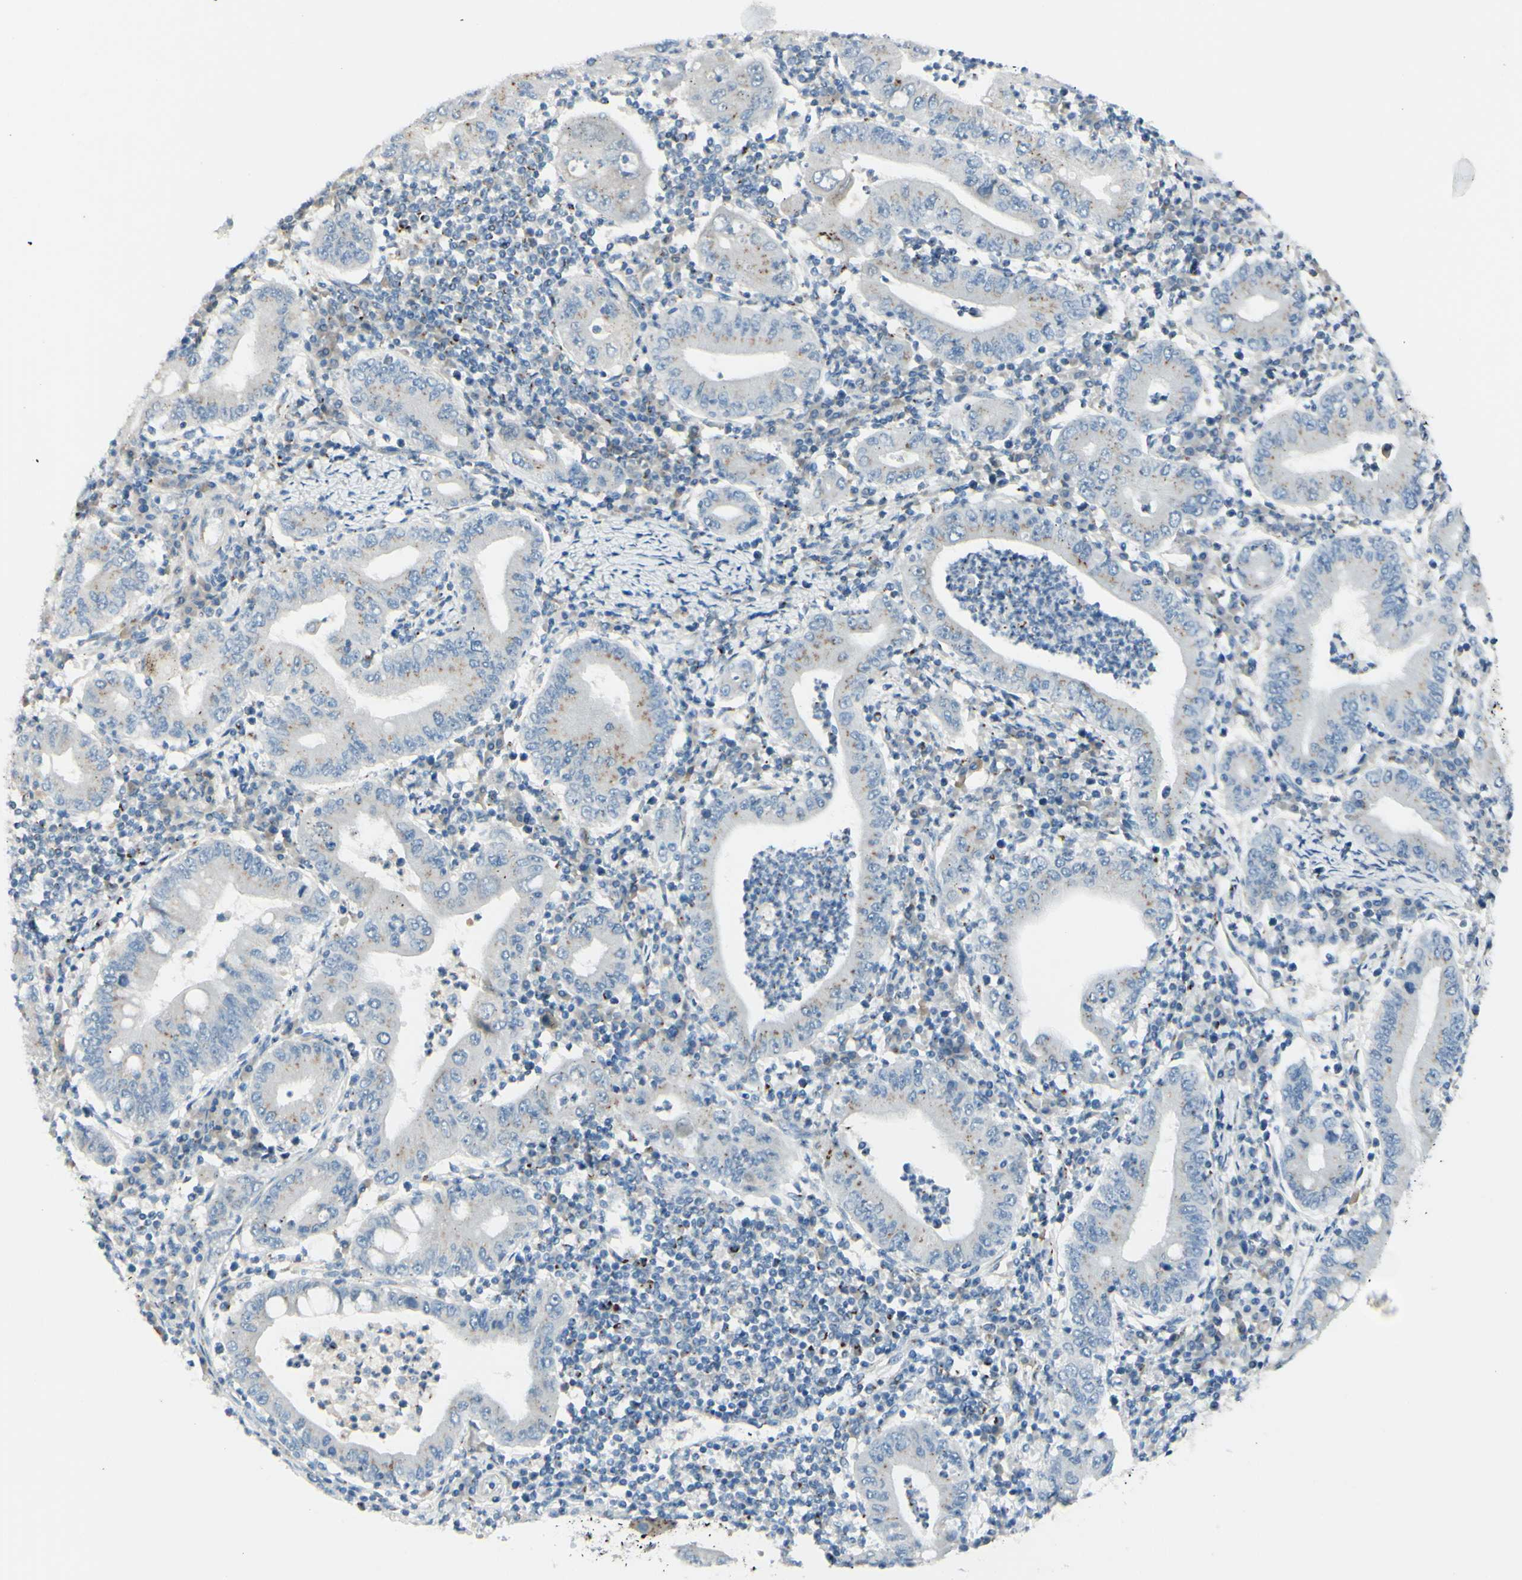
{"staining": {"intensity": "weak", "quantity": "25%-75%", "location": "cytoplasmic/membranous"}, "tissue": "stomach cancer", "cell_type": "Tumor cells", "image_type": "cancer", "snomed": [{"axis": "morphology", "description": "Normal tissue, NOS"}, {"axis": "morphology", "description": "Adenocarcinoma, NOS"}, {"axis": "topography", "description": "Esophagus"}, {"axis": "topography", "description": "Stomach, upper"}, {"axis": "topography", "description": "Peripheral nerve tissue"}], "caption": "IHC photomicrograph of human stomach cancer stained for a protein (brown), which displays low levels of weak cytoplasmic/membranous expression in about 25%-75% of tumor cells.", "gene": "B4GALT1", "patient": {"sex": "male", "age": 62}}